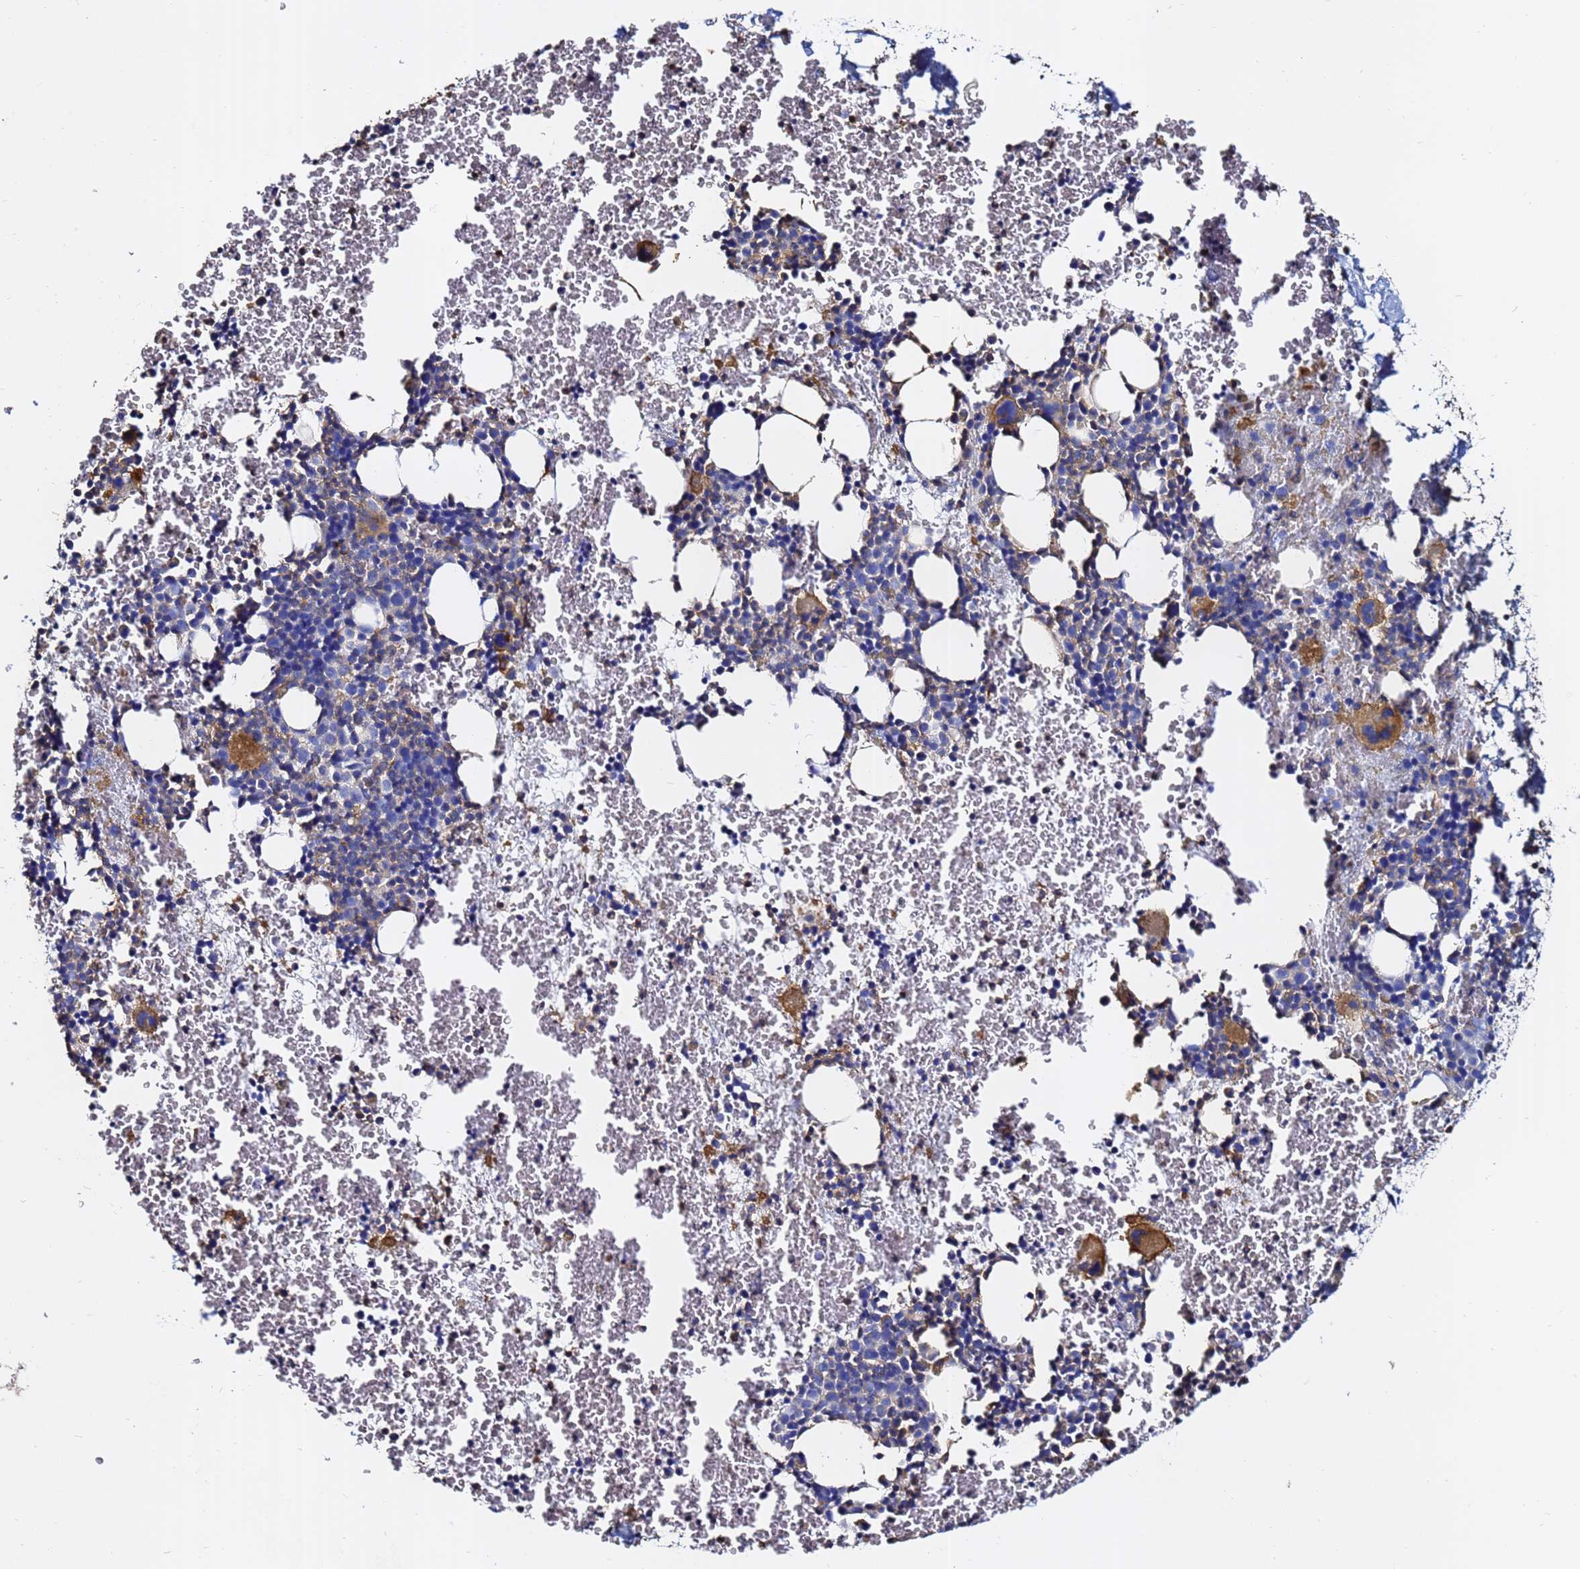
{"staining": {"intensity": "strong", "quantity": "<25%", "location": "cytoplasmic/membranous"}, "tissue": "bone marrow", "cell_type": "Hematopoietic cells", "image_type": "normal", "snomed": [{"axis": "morphology", "description": "Normal tissue, NOS"}, {"axis": "topography", "description": "Bone marrow"}], "caption": "Benign bone marrow was stained to show a protein in brown. There is medium levels of strong cytoplasmic/membranous staining in about <25% of hematopoietic cells. The protein is stained brown, and the nuclei are stained in blue (DAB (3,3'-diaminobenzidine) IHC with brightfield microscopy, high magnification).", "gene": "ACTA1", "patient": {"sex": "male", "age": 11}}